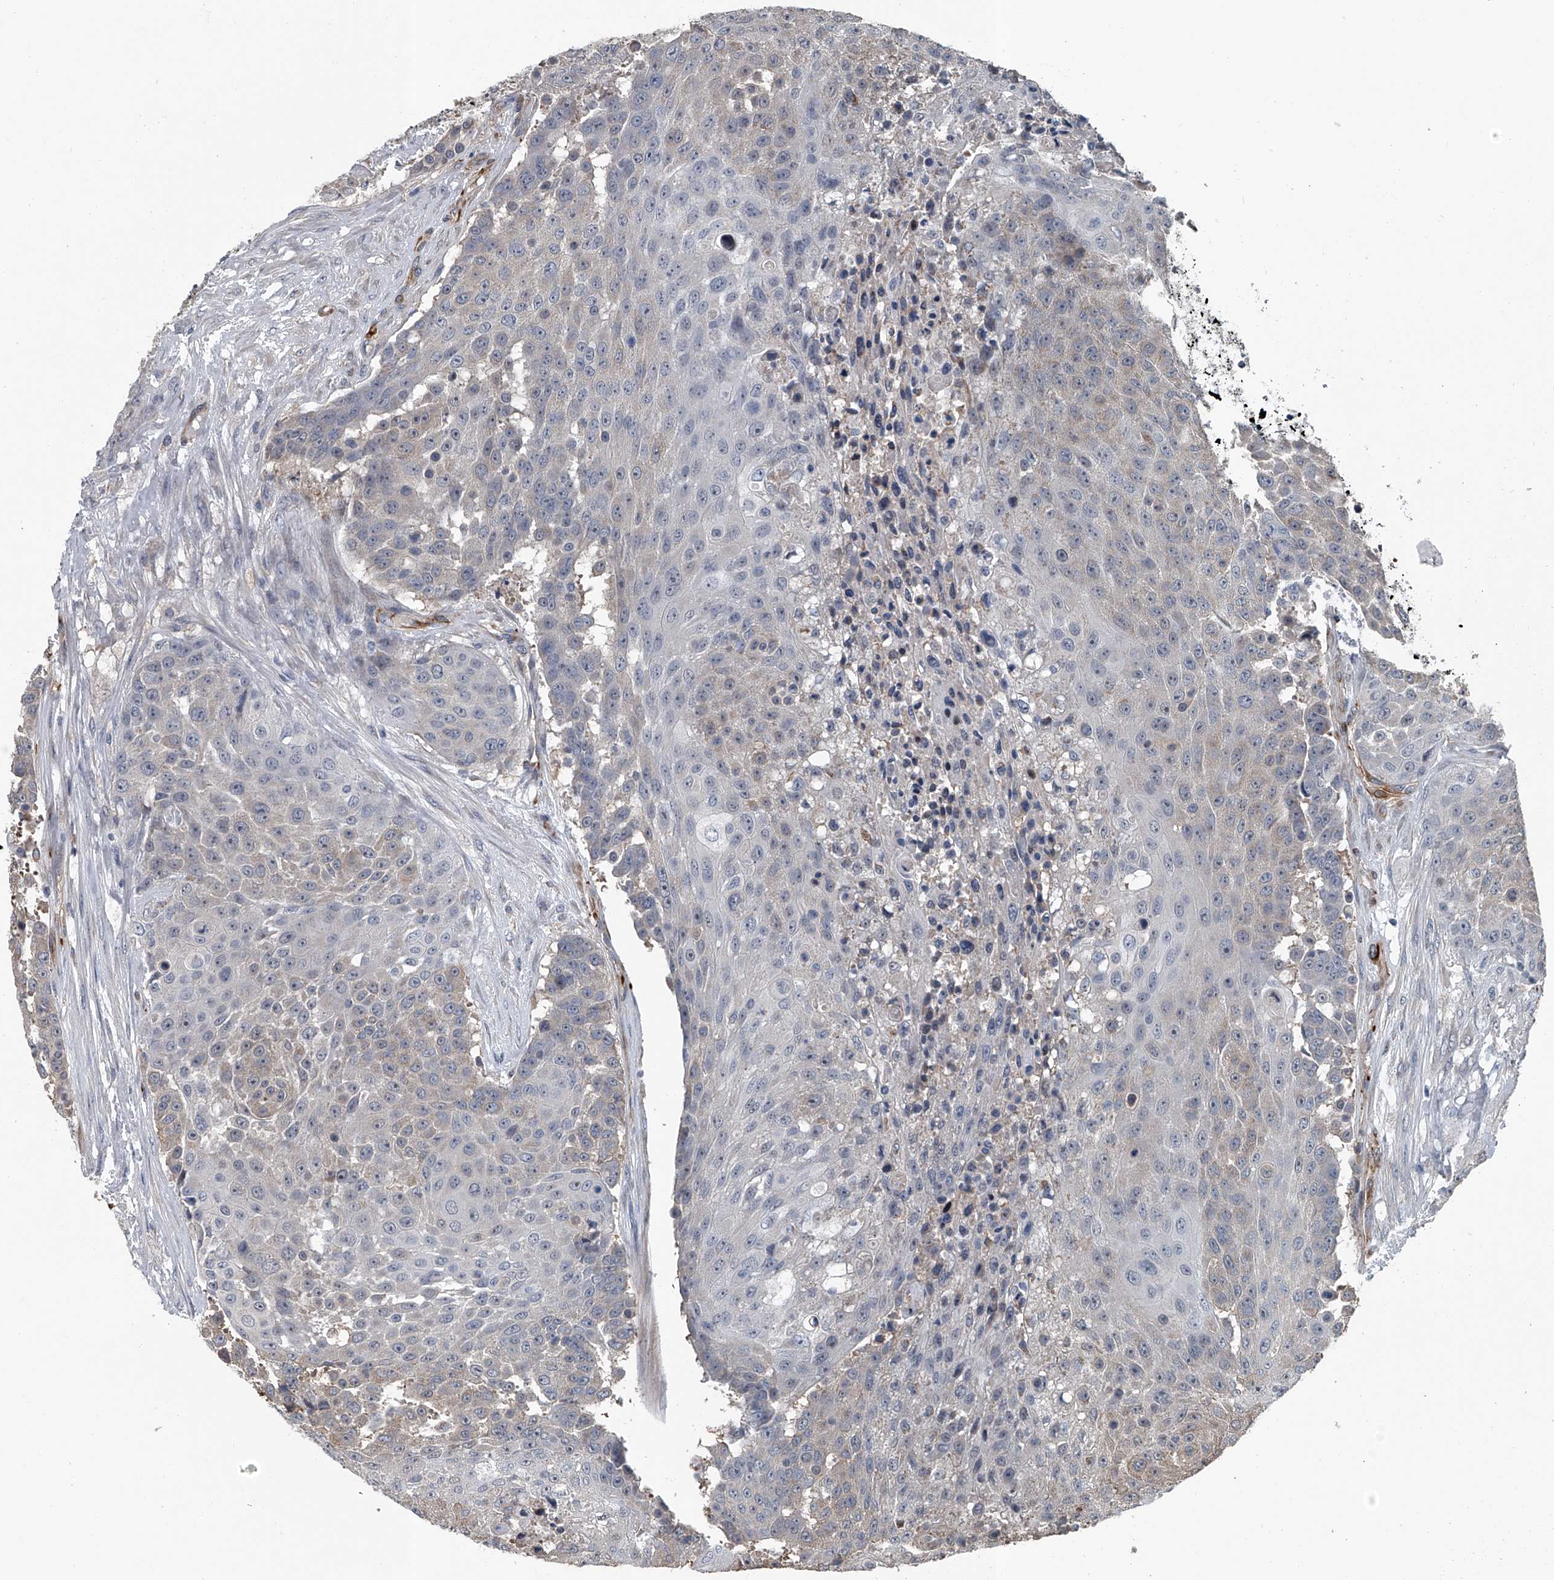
{"staining": {"intensity": "negative", "quantity": "none", "location": "none"}, "tissue": "urothelial cancer", "cell_type": "Tumor cells", "image_type": "cancer", "snomed": [{"axis": "morphology", "description": "Urothelial carcinoma, High grade"}, {"axis": "topography", "description": "Urinary bladder"}], "caption": "Tumor cells are negative for protein expression in human urothelial cancer. The staining was performed using DAB (3,3'-diaminobenzidine) to visualize the protein expression in brown, while the nuclei were stained in blue with hematoxylin (Magnification: 20x).", "gene": "LDLRAD2", "patient": {"sex": "female", "age": 63}}